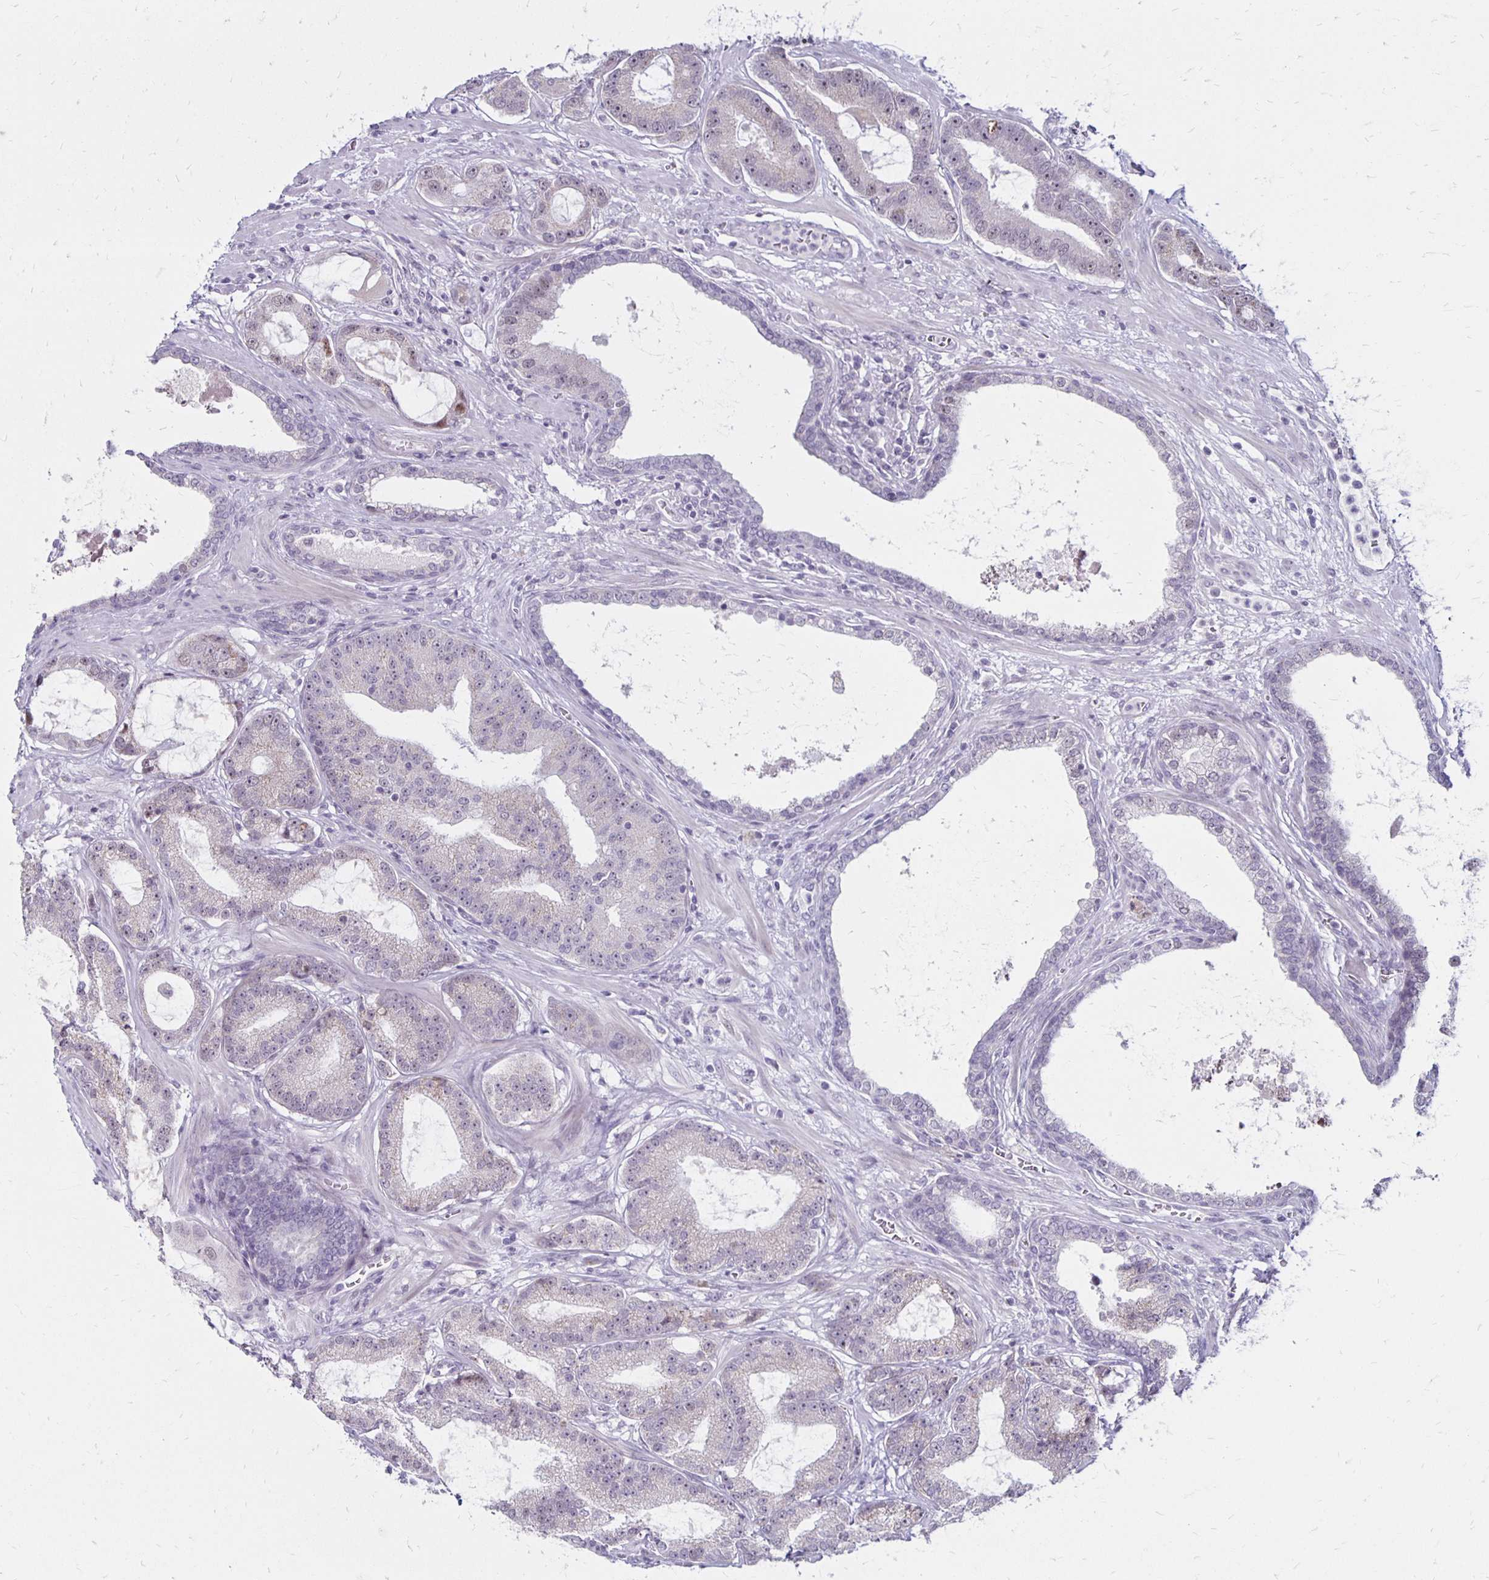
{"staining": {"intensity": "weak", "quantity": "<25%", "location": "nuclear"}, "tissue": "prostate cancer", "cell_type": "Tumor cells", "image_type": "cancer", "snomed": [{"axis": "morphology", "description": "Adenocarcinoma, High grade"}, {"axis": "topography", "description": "Prostate"}], "caption": "This is an immunohistochemistry (IHC) histopathology image of human prostate cancer. There is no expression in tumor cells.", "gene": "DAGLA", "patient": {"sex": "male", "age": 65}}